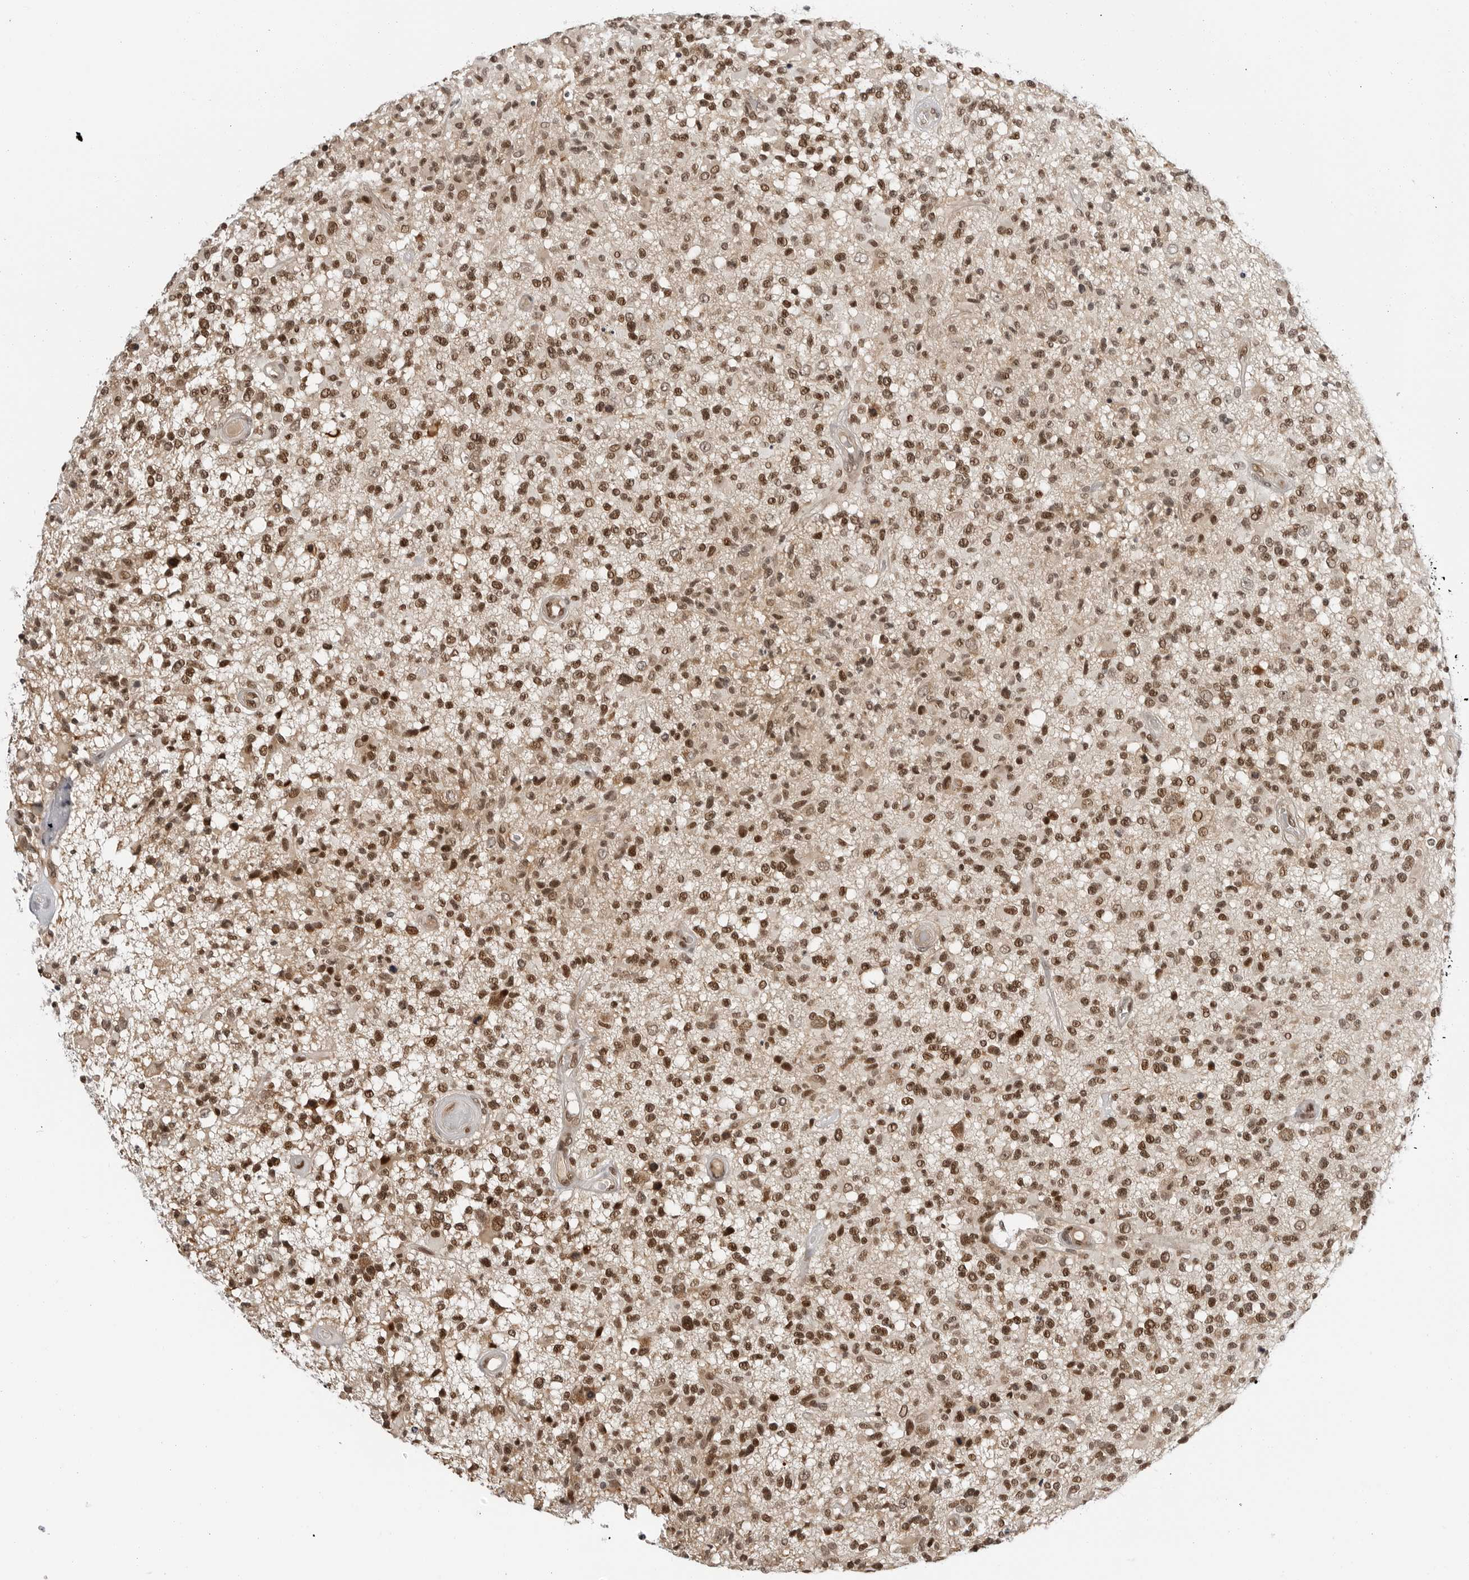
{"staining": {"intensity": "moderate", "quantity": ">75%", "location": "nuclear"}, "tissue": "glioma", "cell_type": "Tumor cells", "image_type": "cancer", "snomed": [{"axis": "morphology", "description": "Glioma, malignant, High grade"}, {"axis": "morphology", "description": "Glioblastoma, NOS"}, {"axis": "topography", "description": "Brain"}], "caption": "Glioma tissue shows moderate nuclear expression in about >75% of tumor cells", "gene": "C8orf33", "patient": {"sex": "male", "age": 60}}